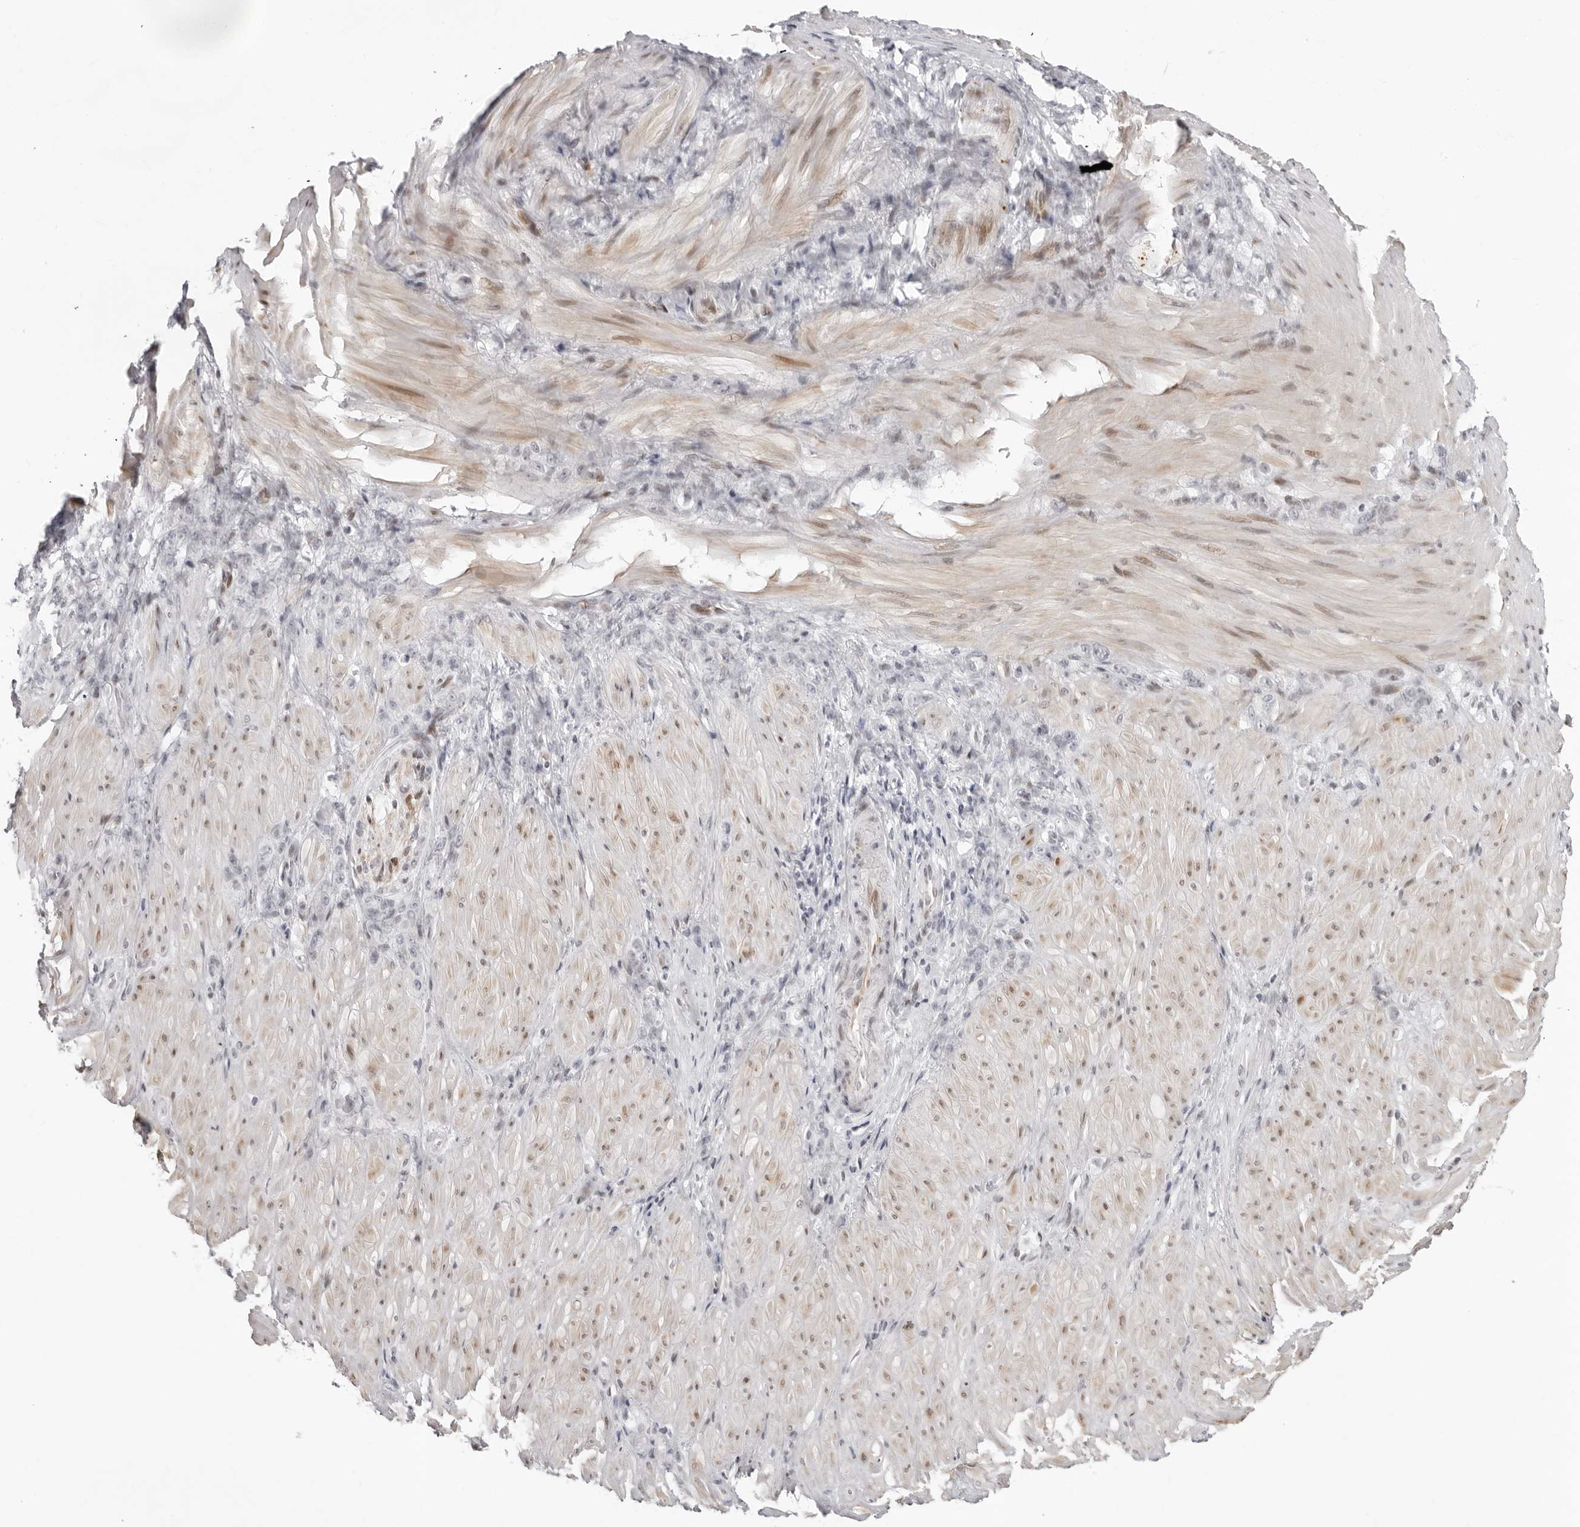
{"staining": {"intensity": "negative", "quantity": "none", "location": "none"}, "tissue": "stomach cancer", "cell_type": "Tumor cells", "image_type": "cancer", "snomed": [{"axis": "morphology", "description": "Normal tissue, NOS"}, {"axis": "morphology", "description": "Adenocarcinoma, NOS"}, {"axis": "topography", "description": "Stomach"}], "caption": "Stomach cancer stained for a protein using IHC displays no expression tumor cells.", "gene": "NTPCR", "patient": {"sex": "male", "age": 82}}